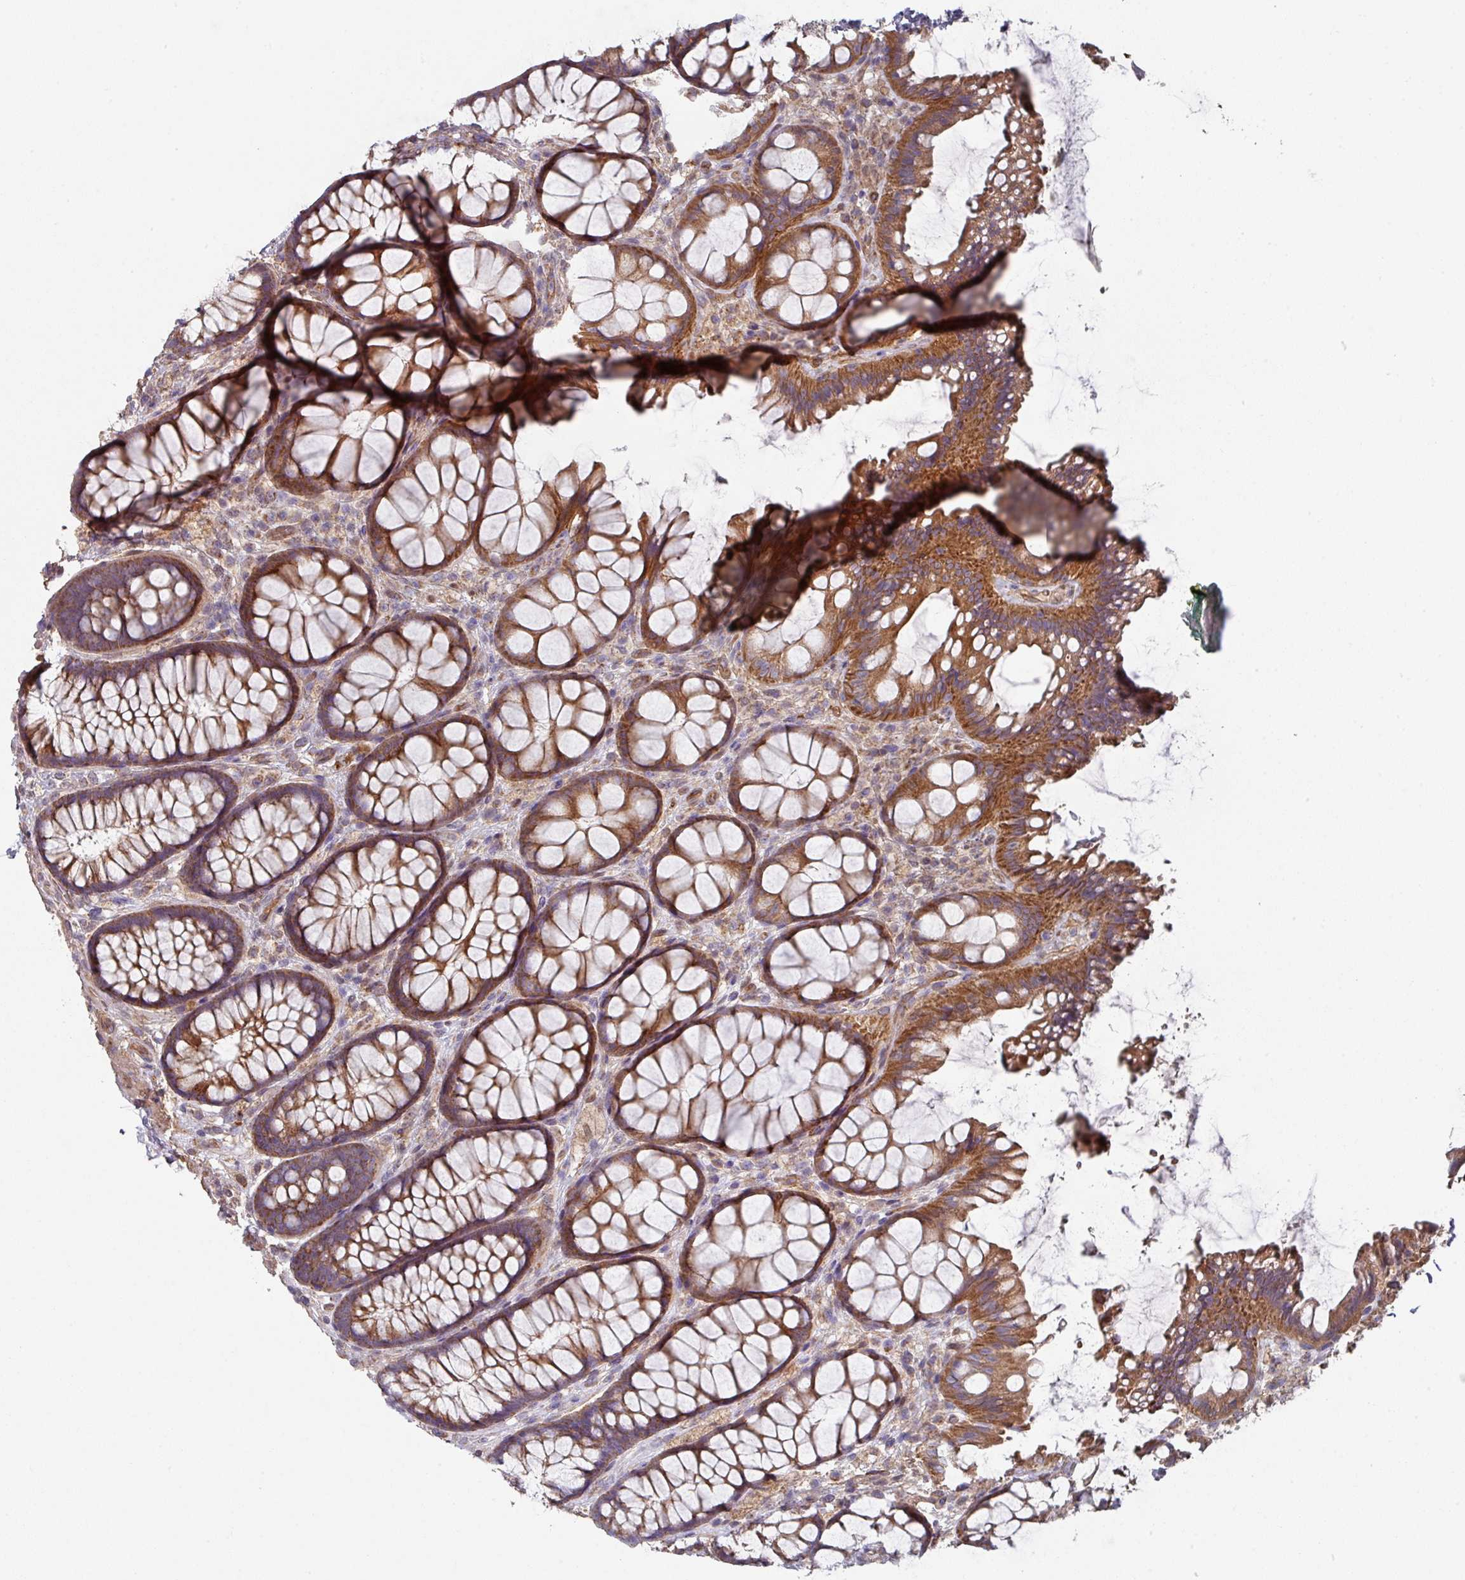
{"staining": {"intensity": "strong", "quantity": ">75%", "location": "cytoplasmic/membranous"}, "tissue": "rectum", "cell_type": "Glandular cells", "image_type": "normal", "snomed": [{"axis": "morphology", "description": "Normal tissue, NOS"}, {"axis": "topography", "description": "Rectum"}], "caption": "A high-resolution histopathology image shows IHC staining of unremarkable rectum, which demonstrates strong cytoplasmic/membranous expression in approximately >75% of glandular cells.", "gene": "DCAF12L1", "patient": {"sex": "female", "age": 67}}